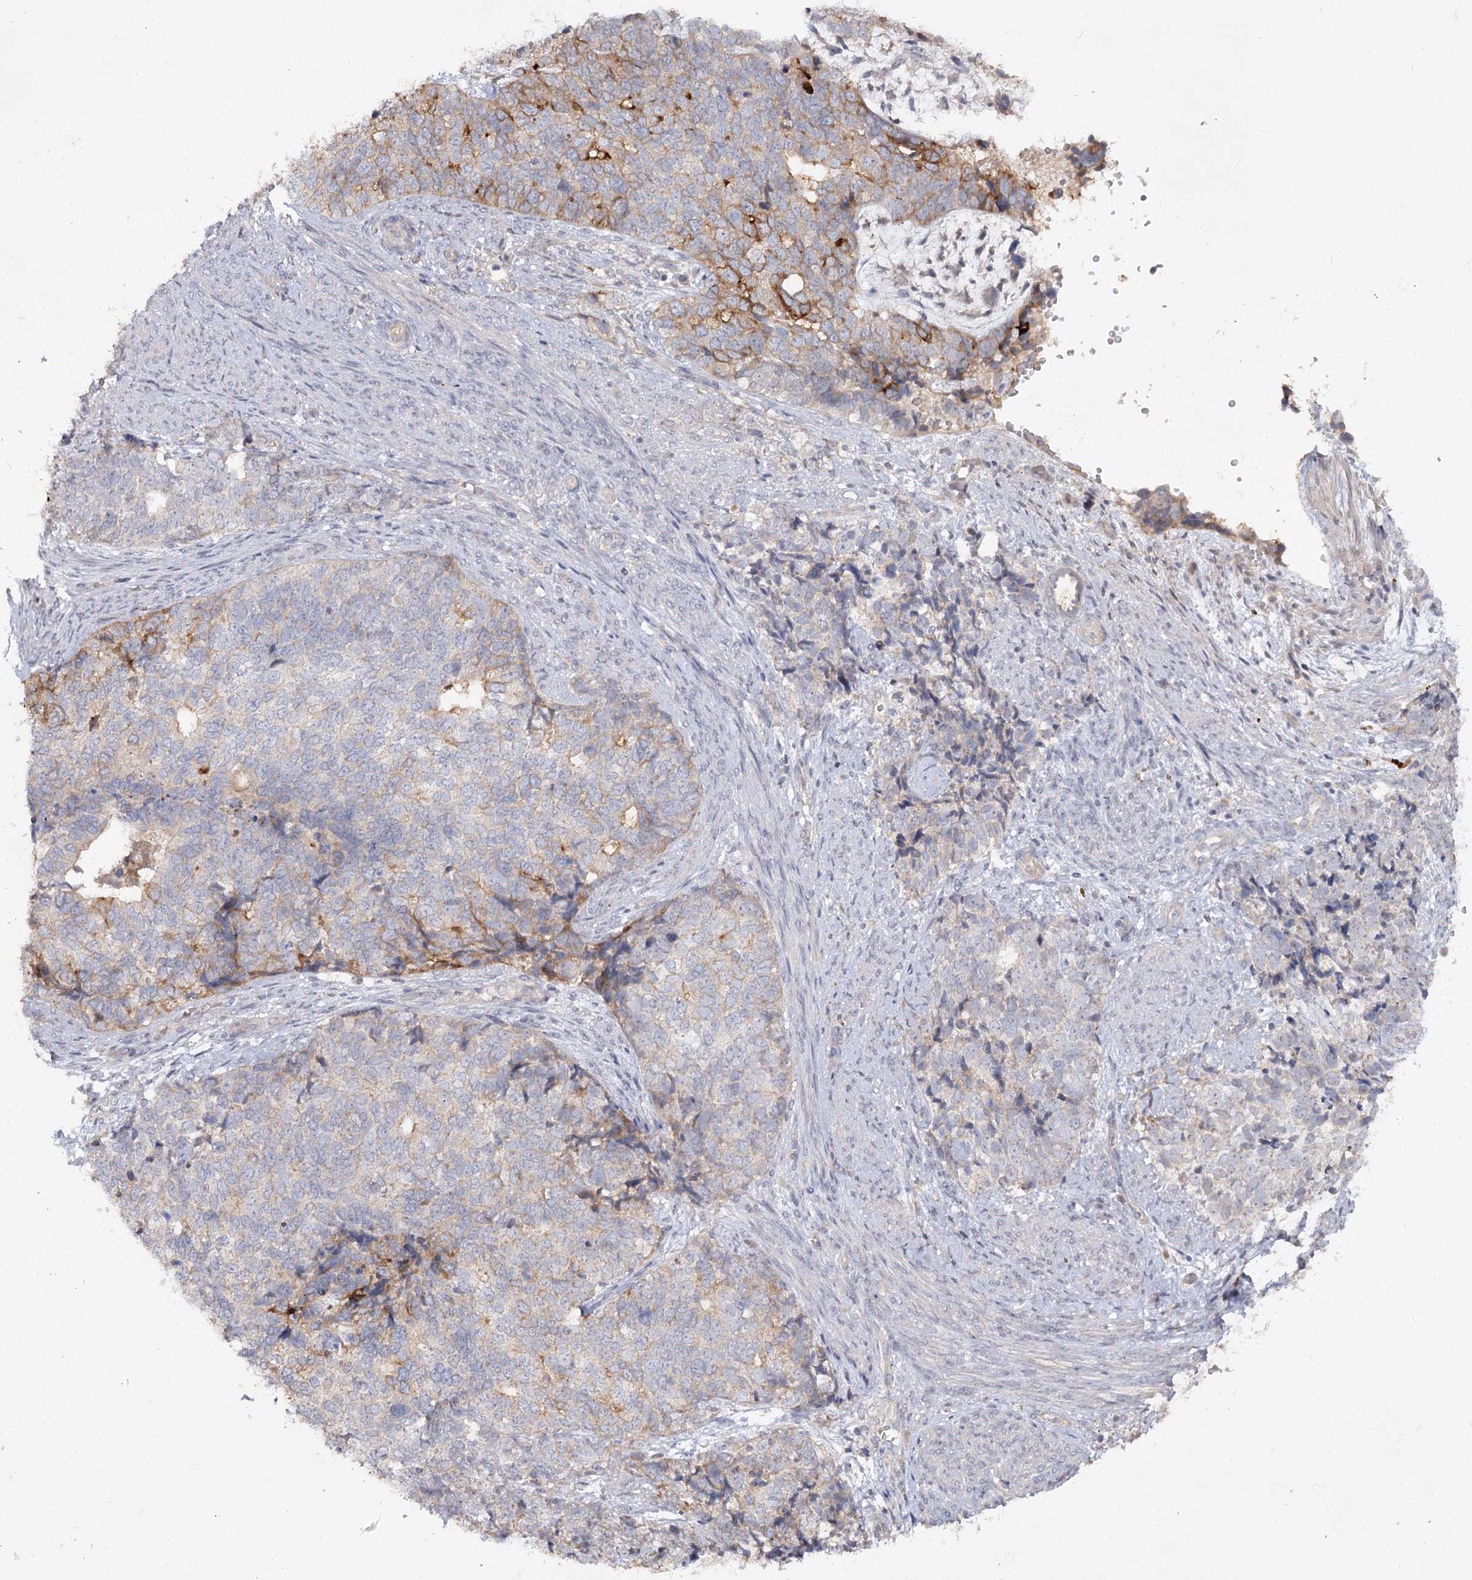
{"staining": {"intensity": "moderate", "quantity": "<25%", "location": "cytoplasmic/membranous"}, "tissue": "cervical cancer", "cell_type": "Tumor cells", "image_type": "cancer", "snomed": [{"axis": "morphology", "description": "Squamous cell carcinoma, NOS"}, {"axis": "topography", "description": "Cervix"}], "caption": "Tumor cells show low levels of moderate cytoplasmic/membranous positivity in about <25% of cells in human squamous cell carcinoma (cervical). The protein is stained brown, and the nuclei are stained in blue (DAB IHC with brightfield microscopy, high magnification).", "gene": "ANGPTL5", "patient": {"sex": "female", "age": 63}}